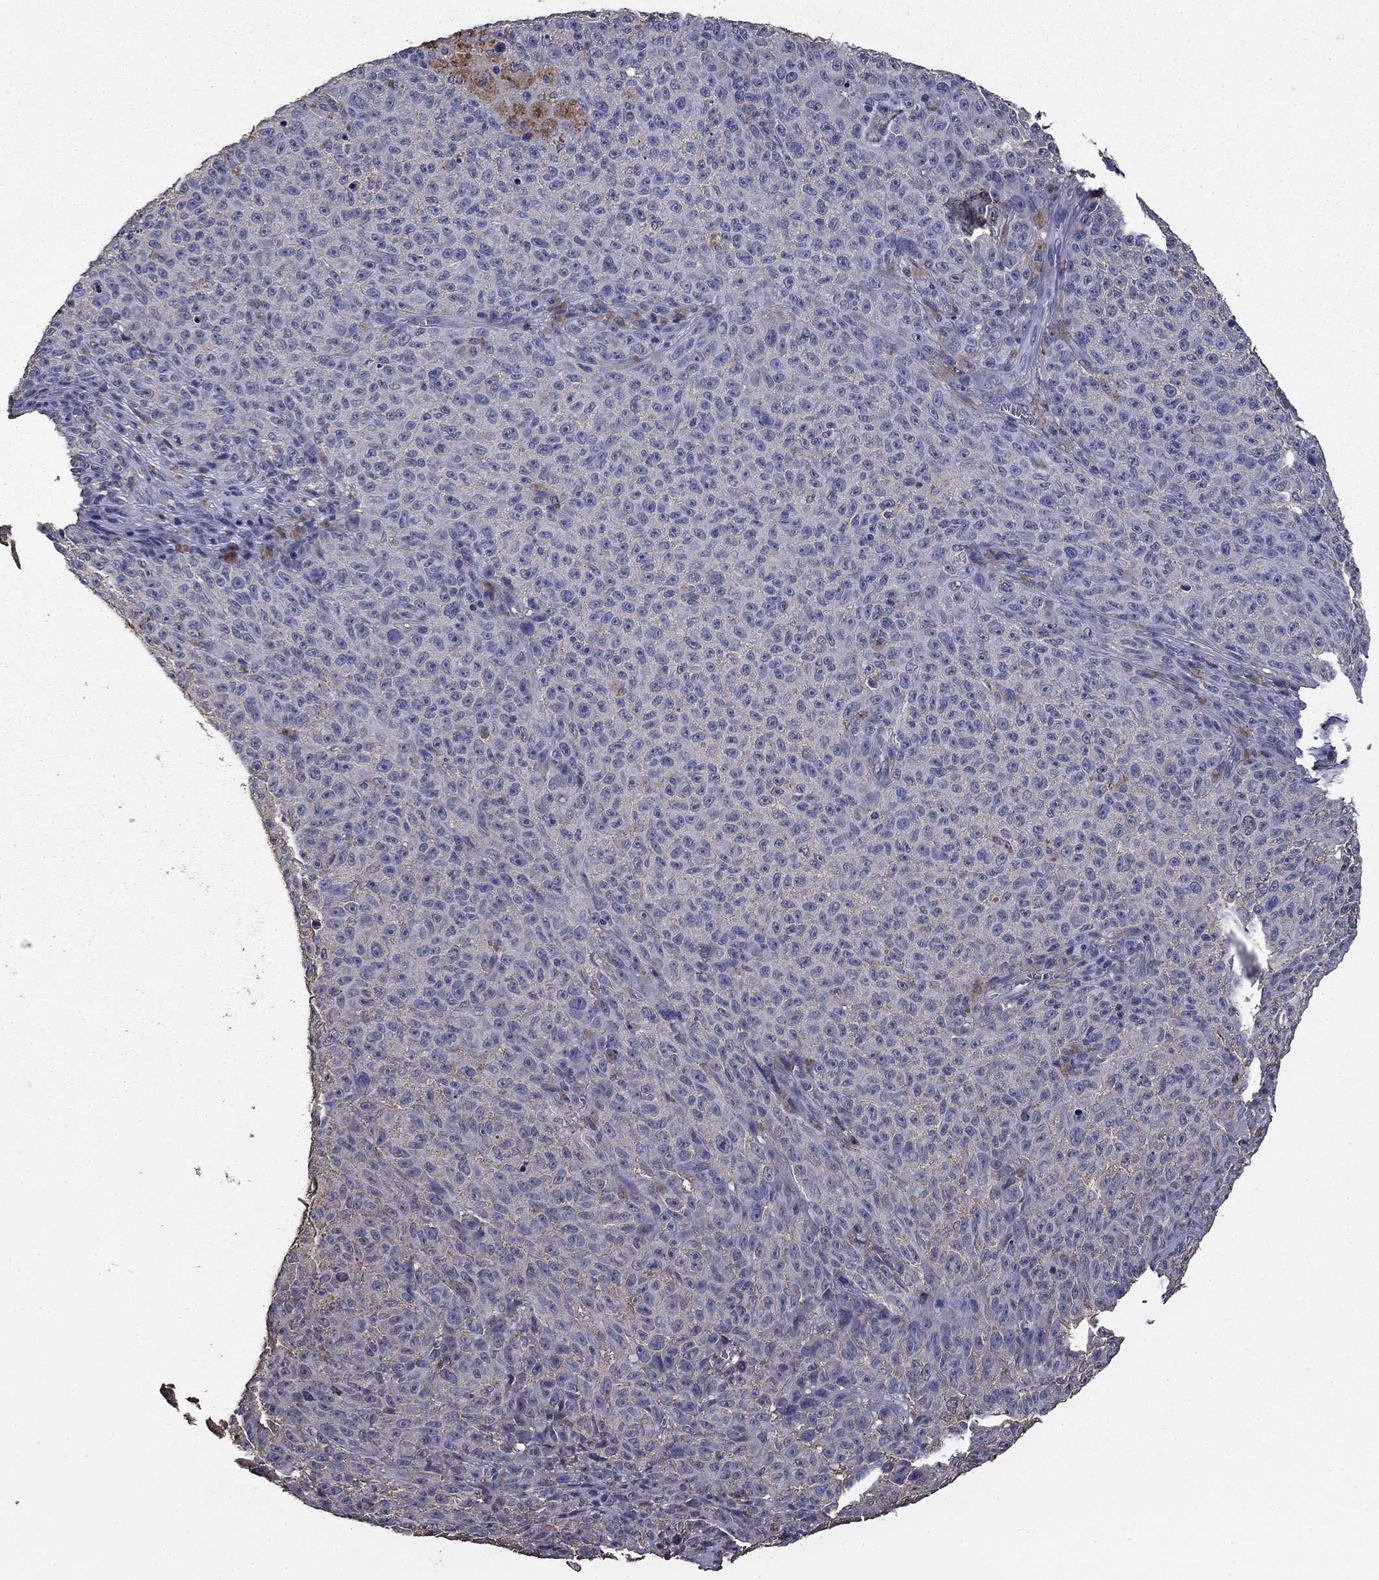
{"staining": {"intensity": "negative", "quantity": "none", "location": "none"}, "tissue": "melanoma", "cell_type": "Tumor cells", "image_type": "cancer", "snomed": [{"axis": "morphology", "description": "Malignant melanoma, NOS"}, {"axis": "topography", "description": "Skin"}], "caption": "Tumor cells are negative for brown protein staining in malignant melanoma.", "gene": "MFAP3L", "patient": {"sex": "female", "age": 82}}